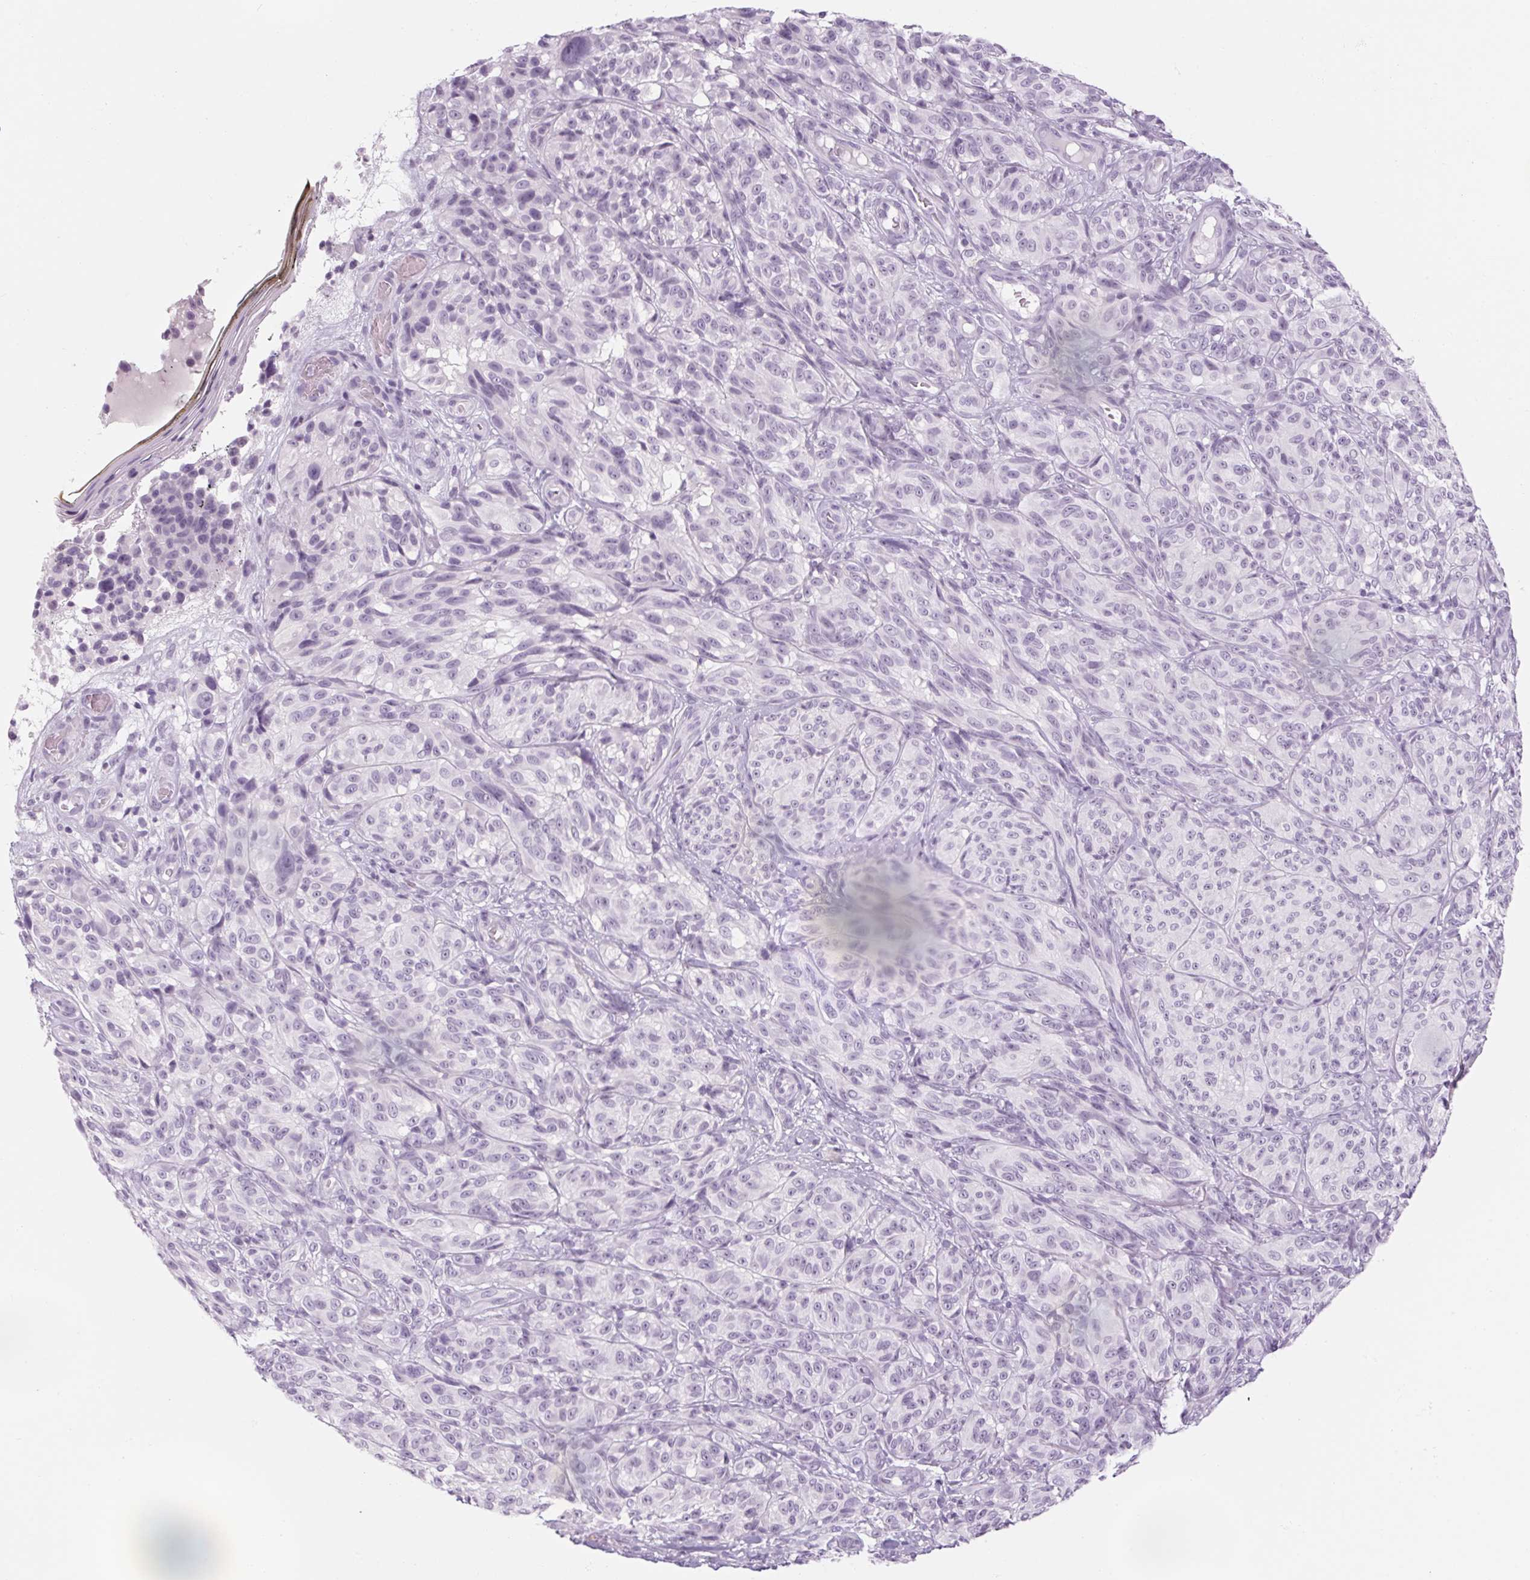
{"staining": {"intensity": "negative", "quantity": "none", "location": "none"}, "tissue": "melanoma", "cell_type": "Tumor cells", "image_type": "cancer", "snomed": [{"axis": "morphology", "description": "Malignant melanoma, NOS"}, {"axis": "topography", "description": "Skin"}], "caption": "This is an IHC micrograph of melanoma. There is no expression in tumor cells.", "gene": "RPTN", "patient": {"sex": "female", "age": 85}}